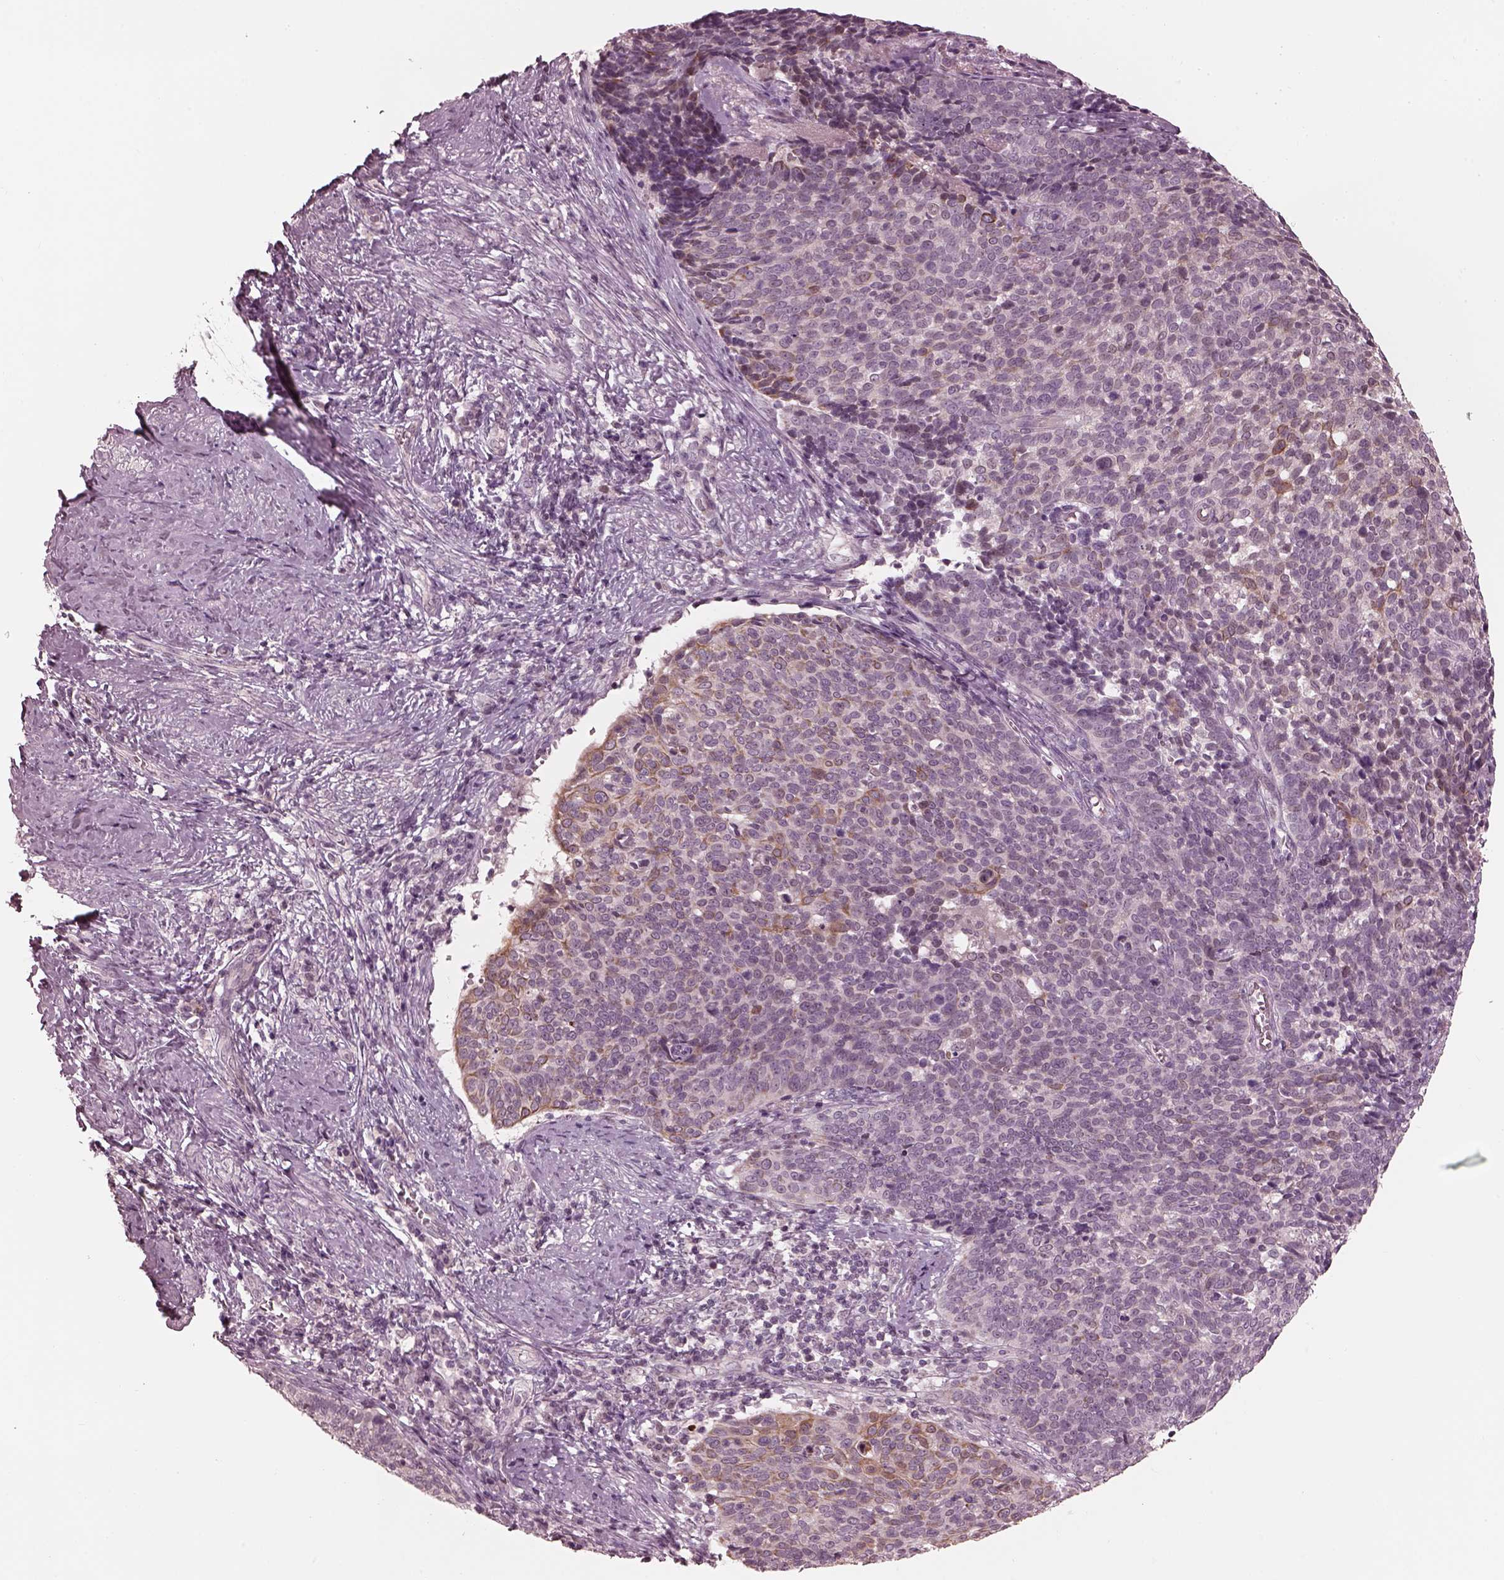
{"staining": {"intensity": "negative", "quantity": "none", "location": "none"}, "tissue": "cervical cancer", "cell_type": "Tumor cells", "image_type": "cancer", "snomed": [{"axis": "morphology", "description": "Squamous cell carcinoma, NOS"}, {"axis": "topography", "description": "Cervix"}], "caption": "High power microscopy micrograph of an IHC image of cervical cancer, revealing no significant expression in tumor cells.", "gene": "IQCG", "patient": {"sex": "female", "age": 39}}